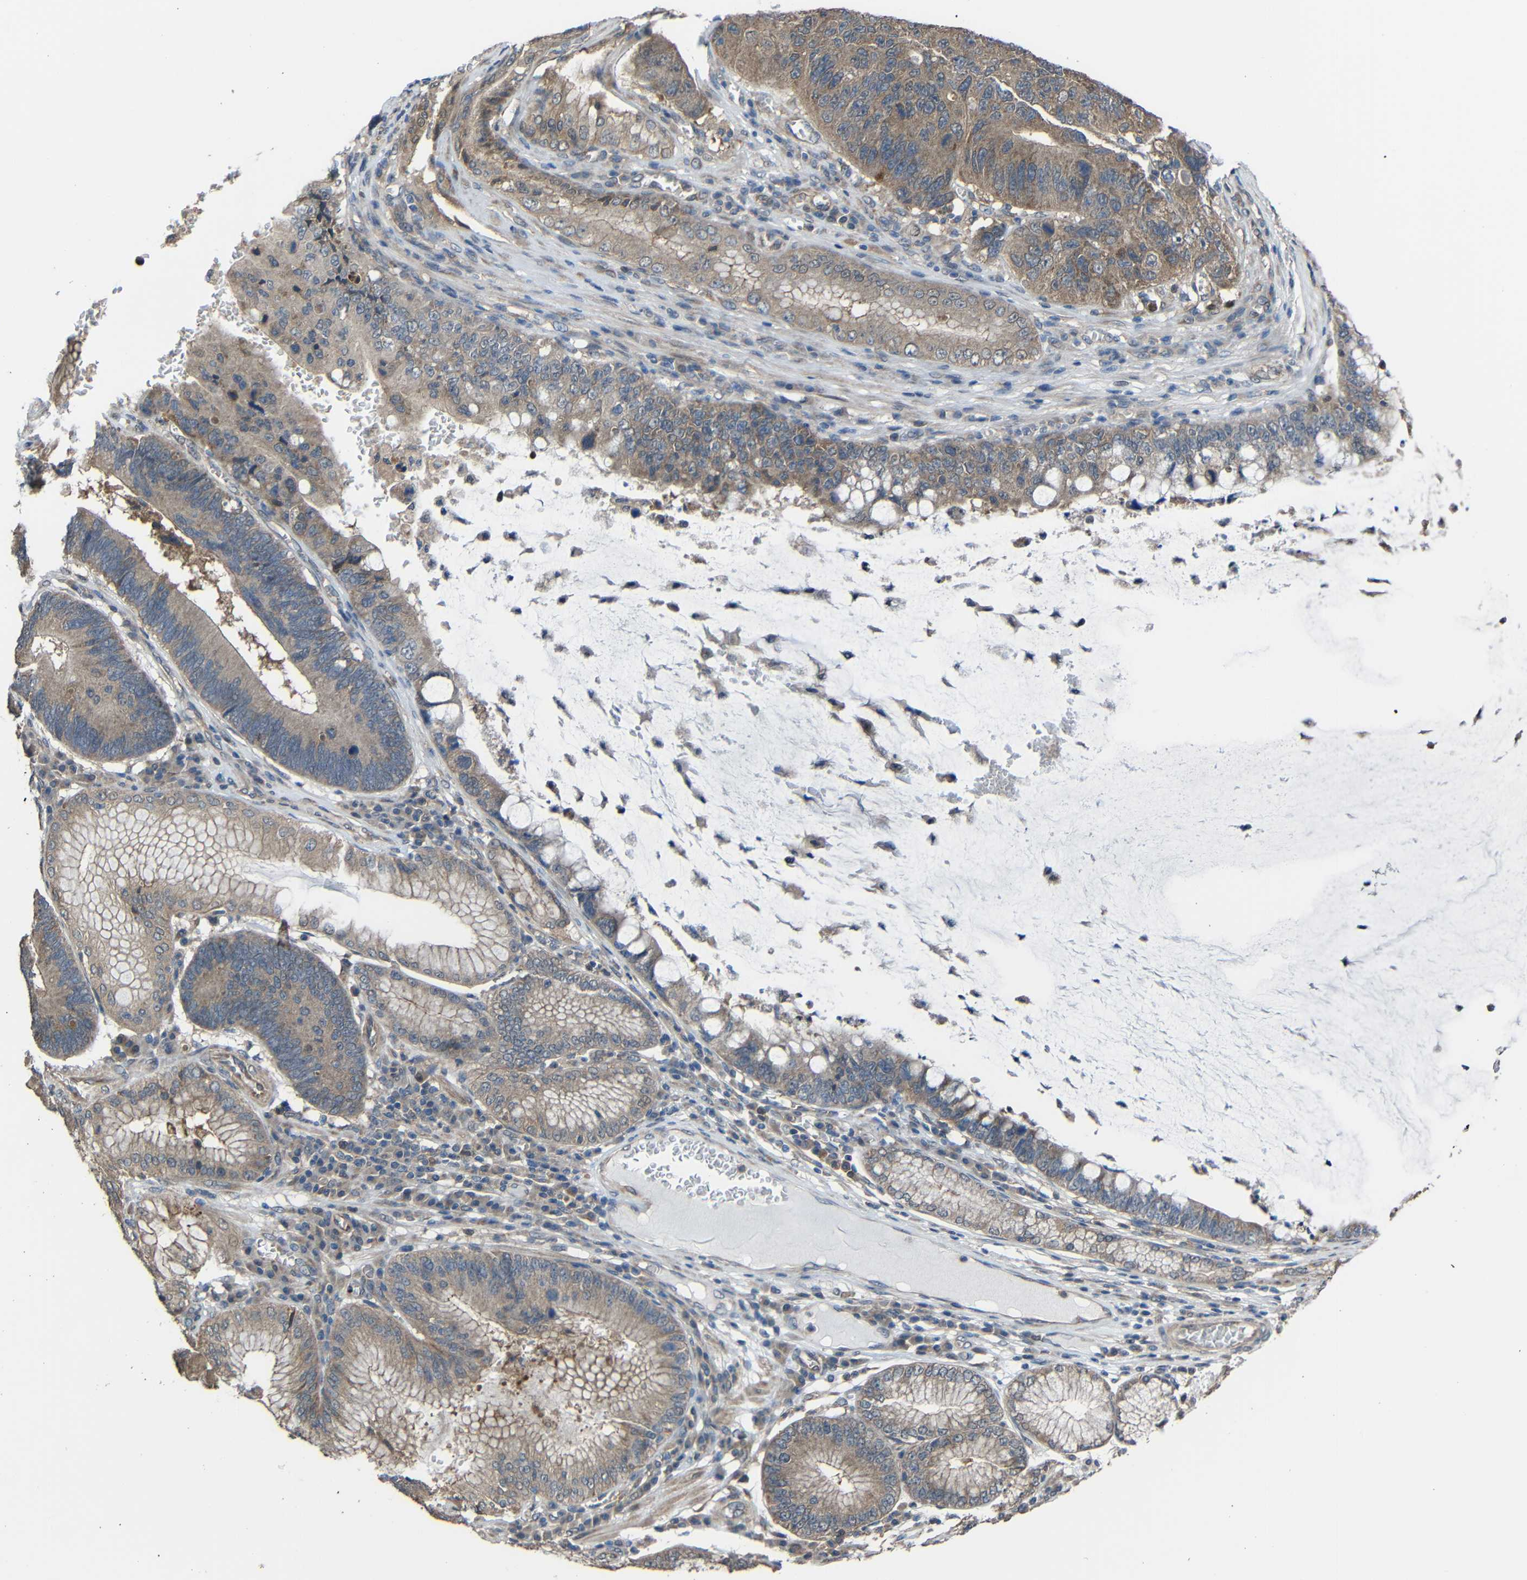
{"staining": {"intensity": "weak", "quantity": ">75%", "location": "cytoplasmic/membranous"}, "tissue": "stomach cancer", "cell_type": "Tumor cells", "image_type": "cancer", "snomed": [{"axis": "morphology", "description": "Adenocarcinoma, NOS"}, {"axis": "topography", "description": "Stomach"}], "caption": "Brown immunohistochemical staining in human stomach cancer (adenocarcinoma) shows weak cytoplasmic/membranous staining in approximately >75% of tumor cells.", "gene": "CHST9", "patient": {"sex": "male", "age": 59}}